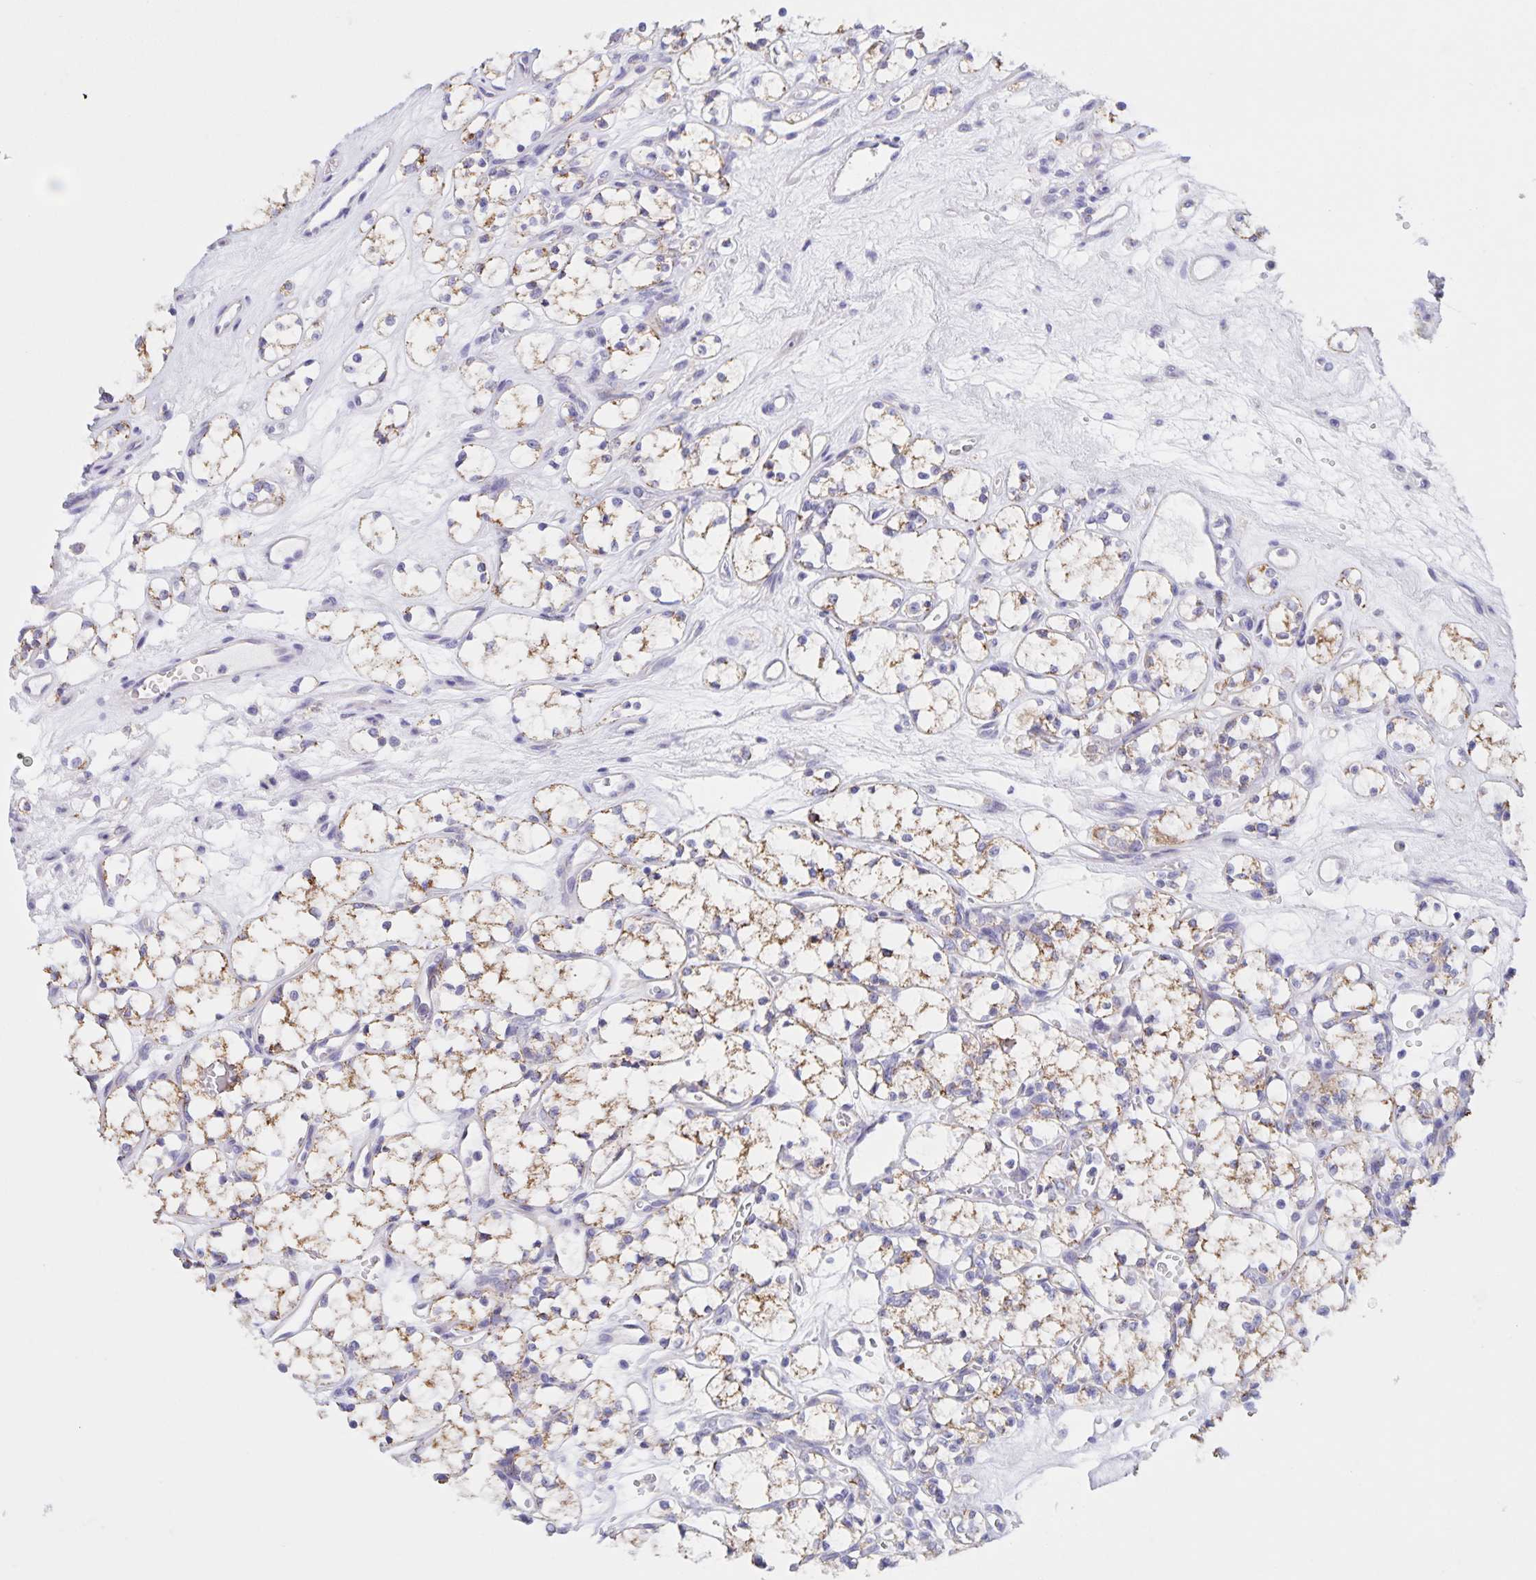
{"staining": {"intensity": "moderate", "quantity": ">75%", "location": "cytoplasmic/membranous"}, "tissue": "renal cancer", "cell_type": "Tumor cells", "image_type": "cancer", "snomed": [{"axis": "morphology", "description": "Adenocarcinoma, NOS"}, {"axis": "topography", "description": "Kidney"}], "caption": "There is medium levels of moderate cytoplasmic/membranous positivity in tumor cells of renal cancer (adenocarcinoma), as demonstrated by immunohistochemical staining (brown color).", "gene": "DMGDH", "patient": {"sex": "female", "age": 69}}